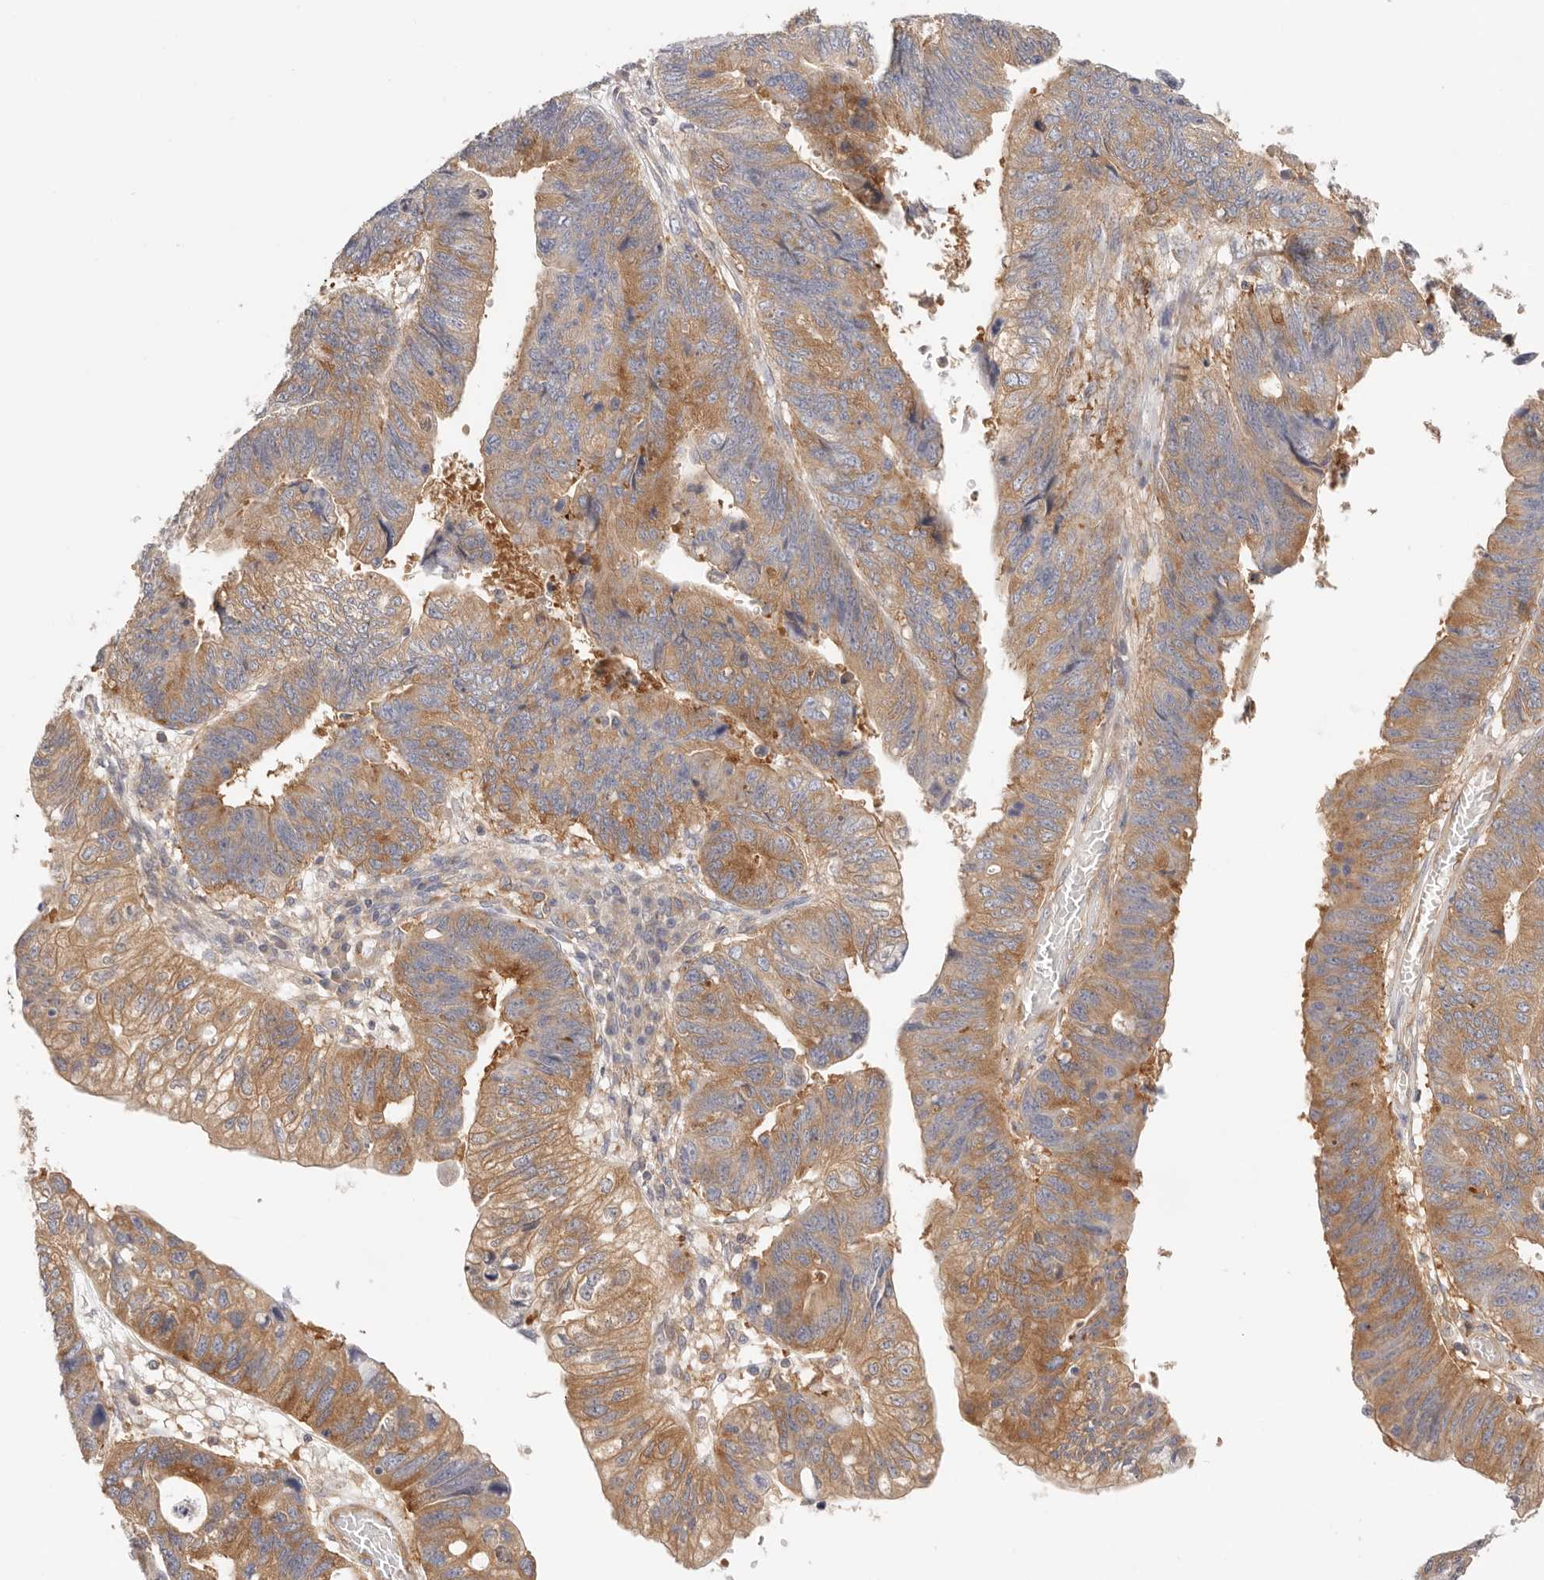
{"staining": {"intensity": "moderate", "quantity": ">75%", "location": "cytoplasmic/membranous"}, "tissue": "stomach cancer", "cell_type": "Tumor cells", "image_type": "cancer", "snomed": [{"axis": "morphology", "description": "Adenocarcinoma, NOS"}, {"axis": "topography", "description": "Stomach"}], "caption": "Tumor cells show moderate cytoplasmic/membranous staining in about >75% of cells in adenocarcinoma (stomach).", "gene": "KCMF1", "patient": {"sex": "male", "age": 59}}